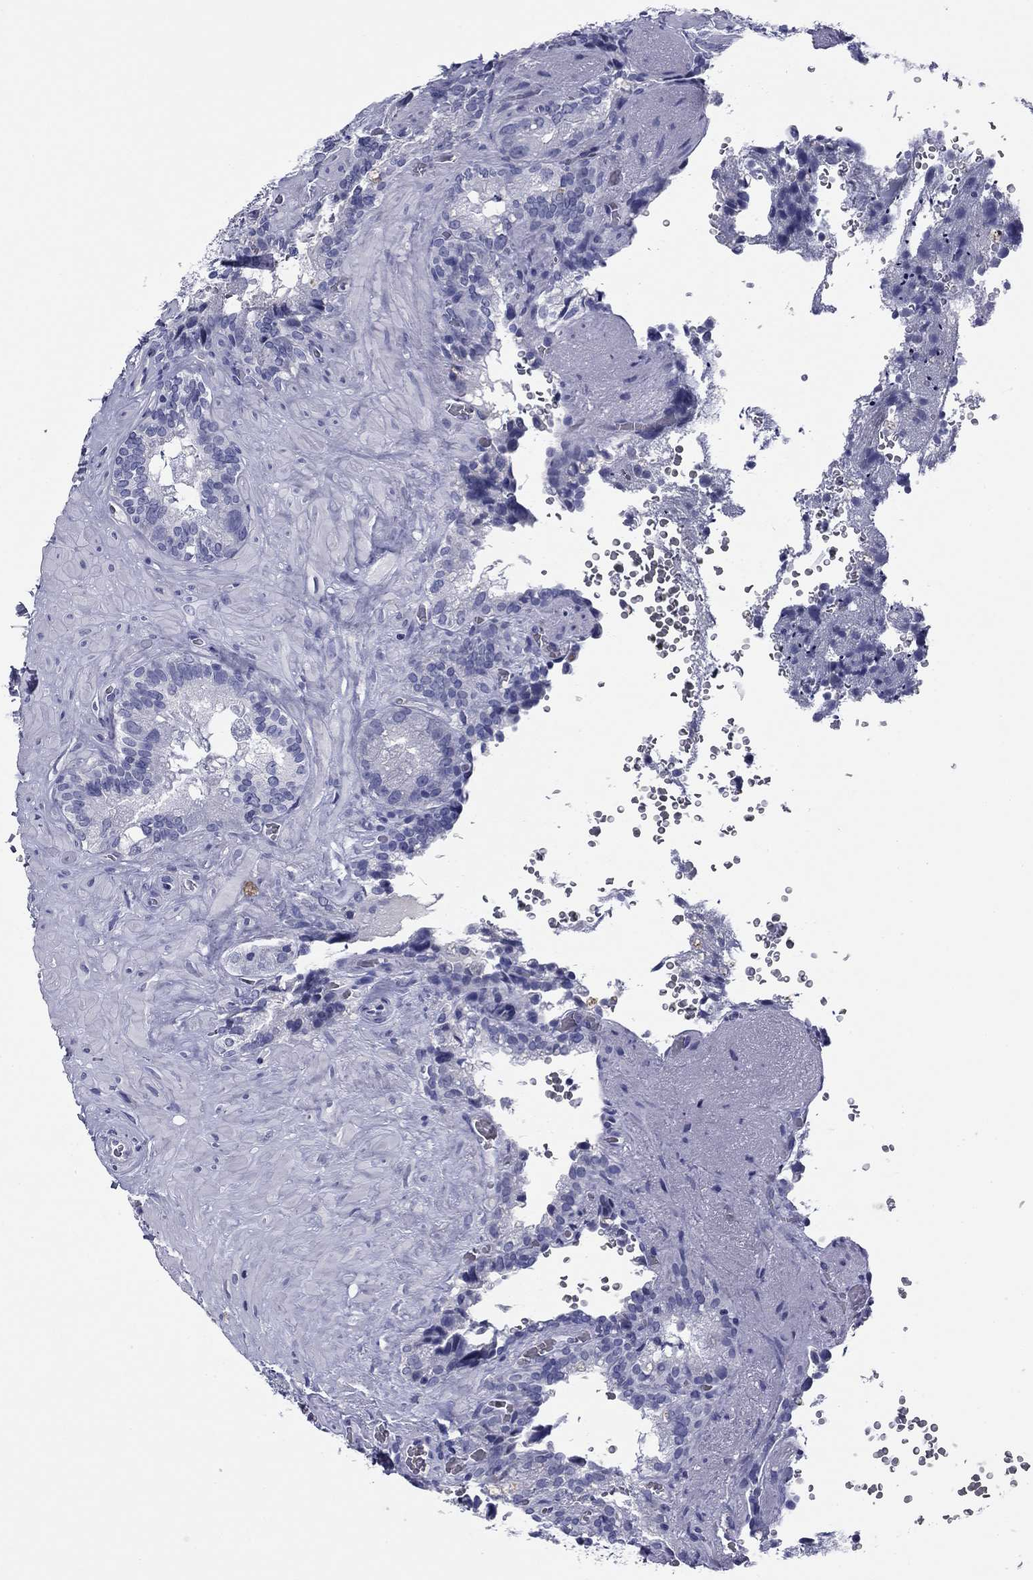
{"staining": {"intensity": "negative", "quantity": "none", "location": "none"}, "tissue": "seminal vesicle", "cell_type": "Glandular cells", "image_type": "normal", "snomed": [{"axis": "morphology", "description": "Normal tissue, NOS"}, {"axis": "topography", "description": "Seminal veicle"}], "caption": "Photomicrograph shows no protein expression in glandular cells of normal seminal vesicle.", "gene": "ABCC2", "patient": {"sex": "male", "age": 72}}